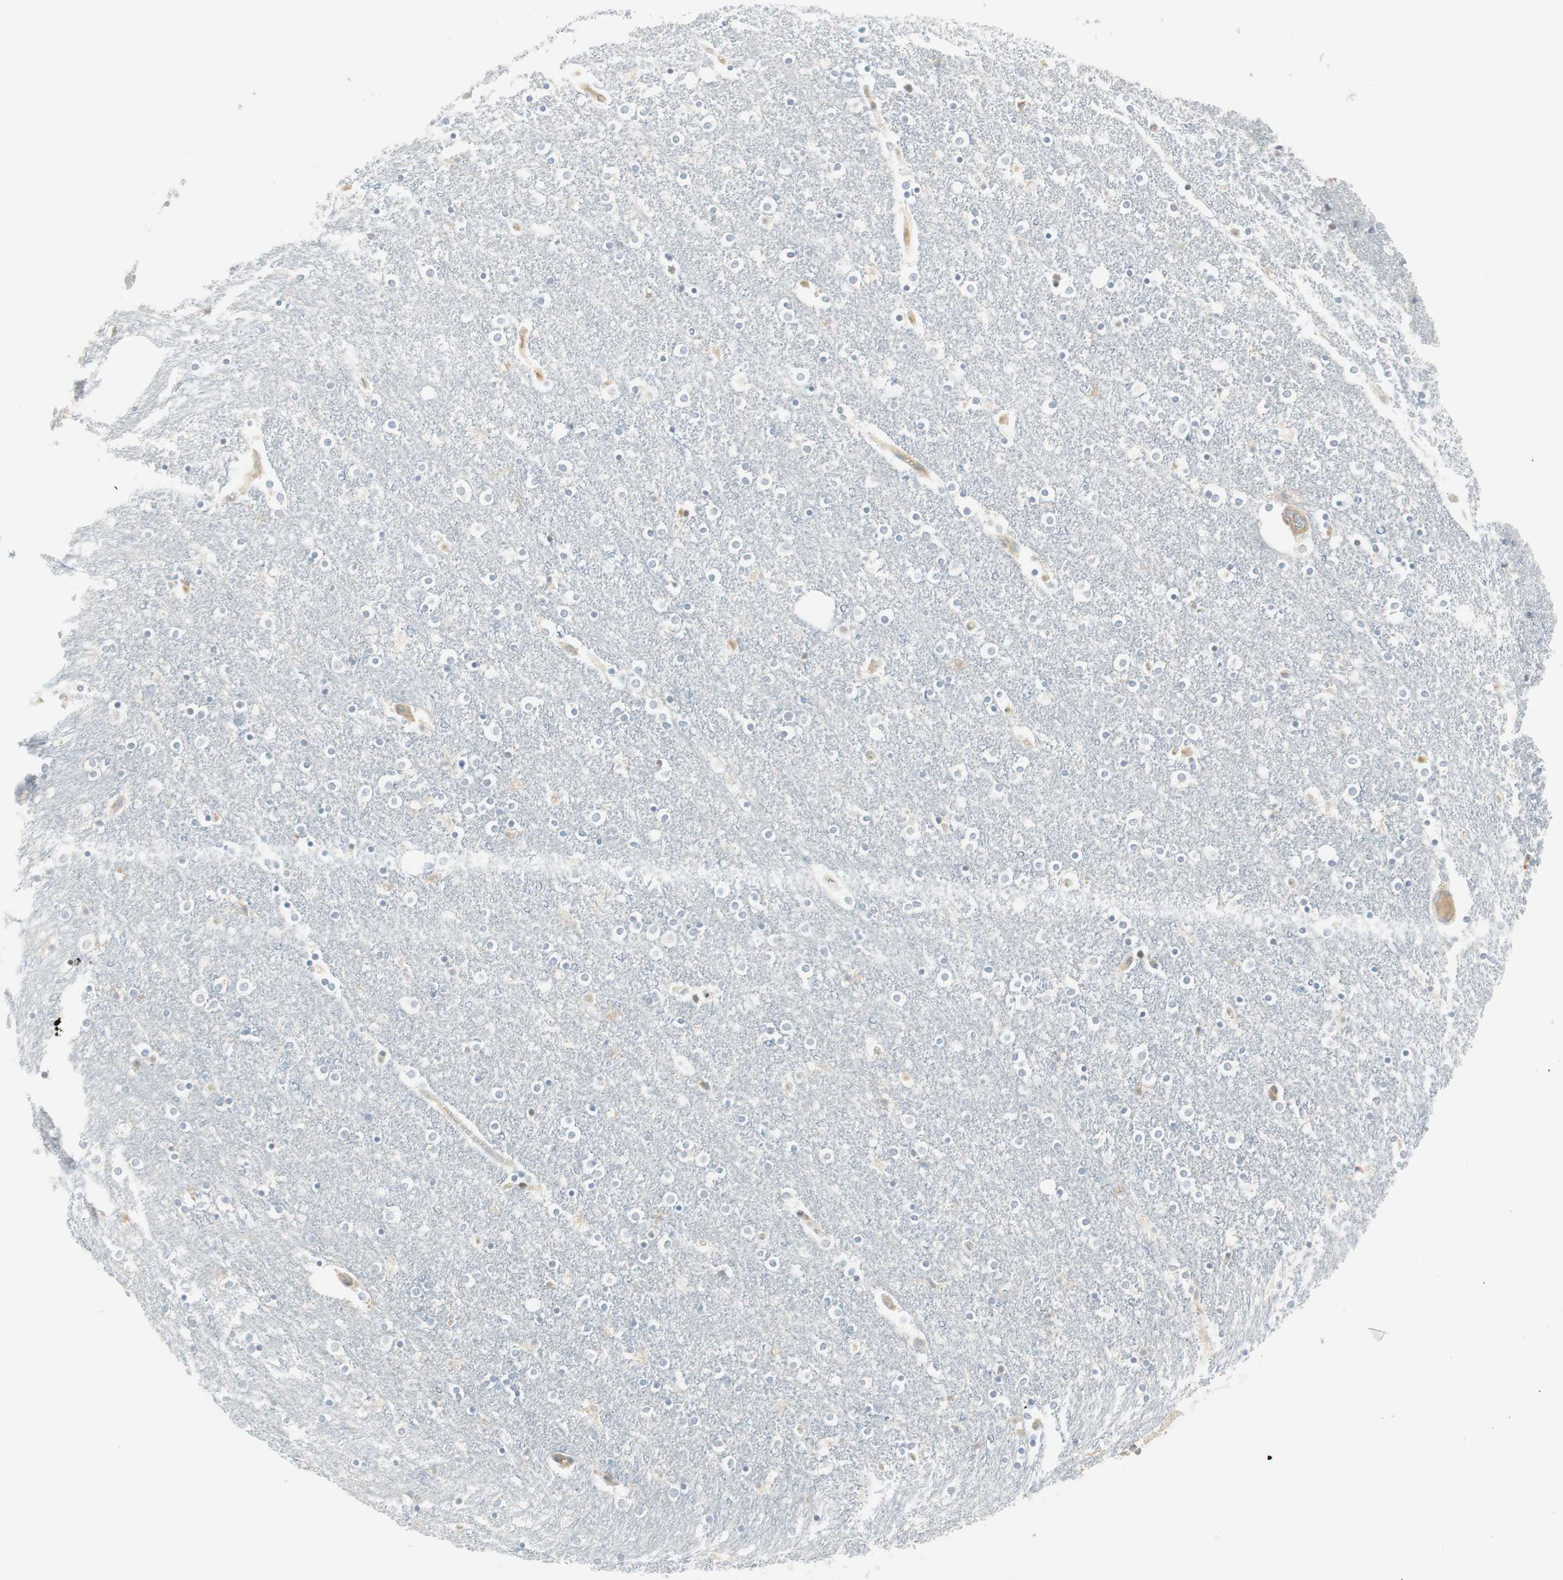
{"staining": {"intensity": "weak", "quantity": "<25%", "location": "cytoplasmic/membranous"}, "tissue": "caudate", "cell_type": "Glial cells", "image_type": "normal", "snomed": [{"axis": "morphology", "description": "Normal tissue, NOS"}, {"axis": "topography", "description": "Lateral ventricle wall"}], "caption": "This histopathology image is of normal caudate stained with immunohistochemistry (IHC) to label a protein in brown with the nuclei are counter-stained blue. There is no expression in glial cells.", "gene": "STON1", "patient": {"sex": "female", "age": 54}}